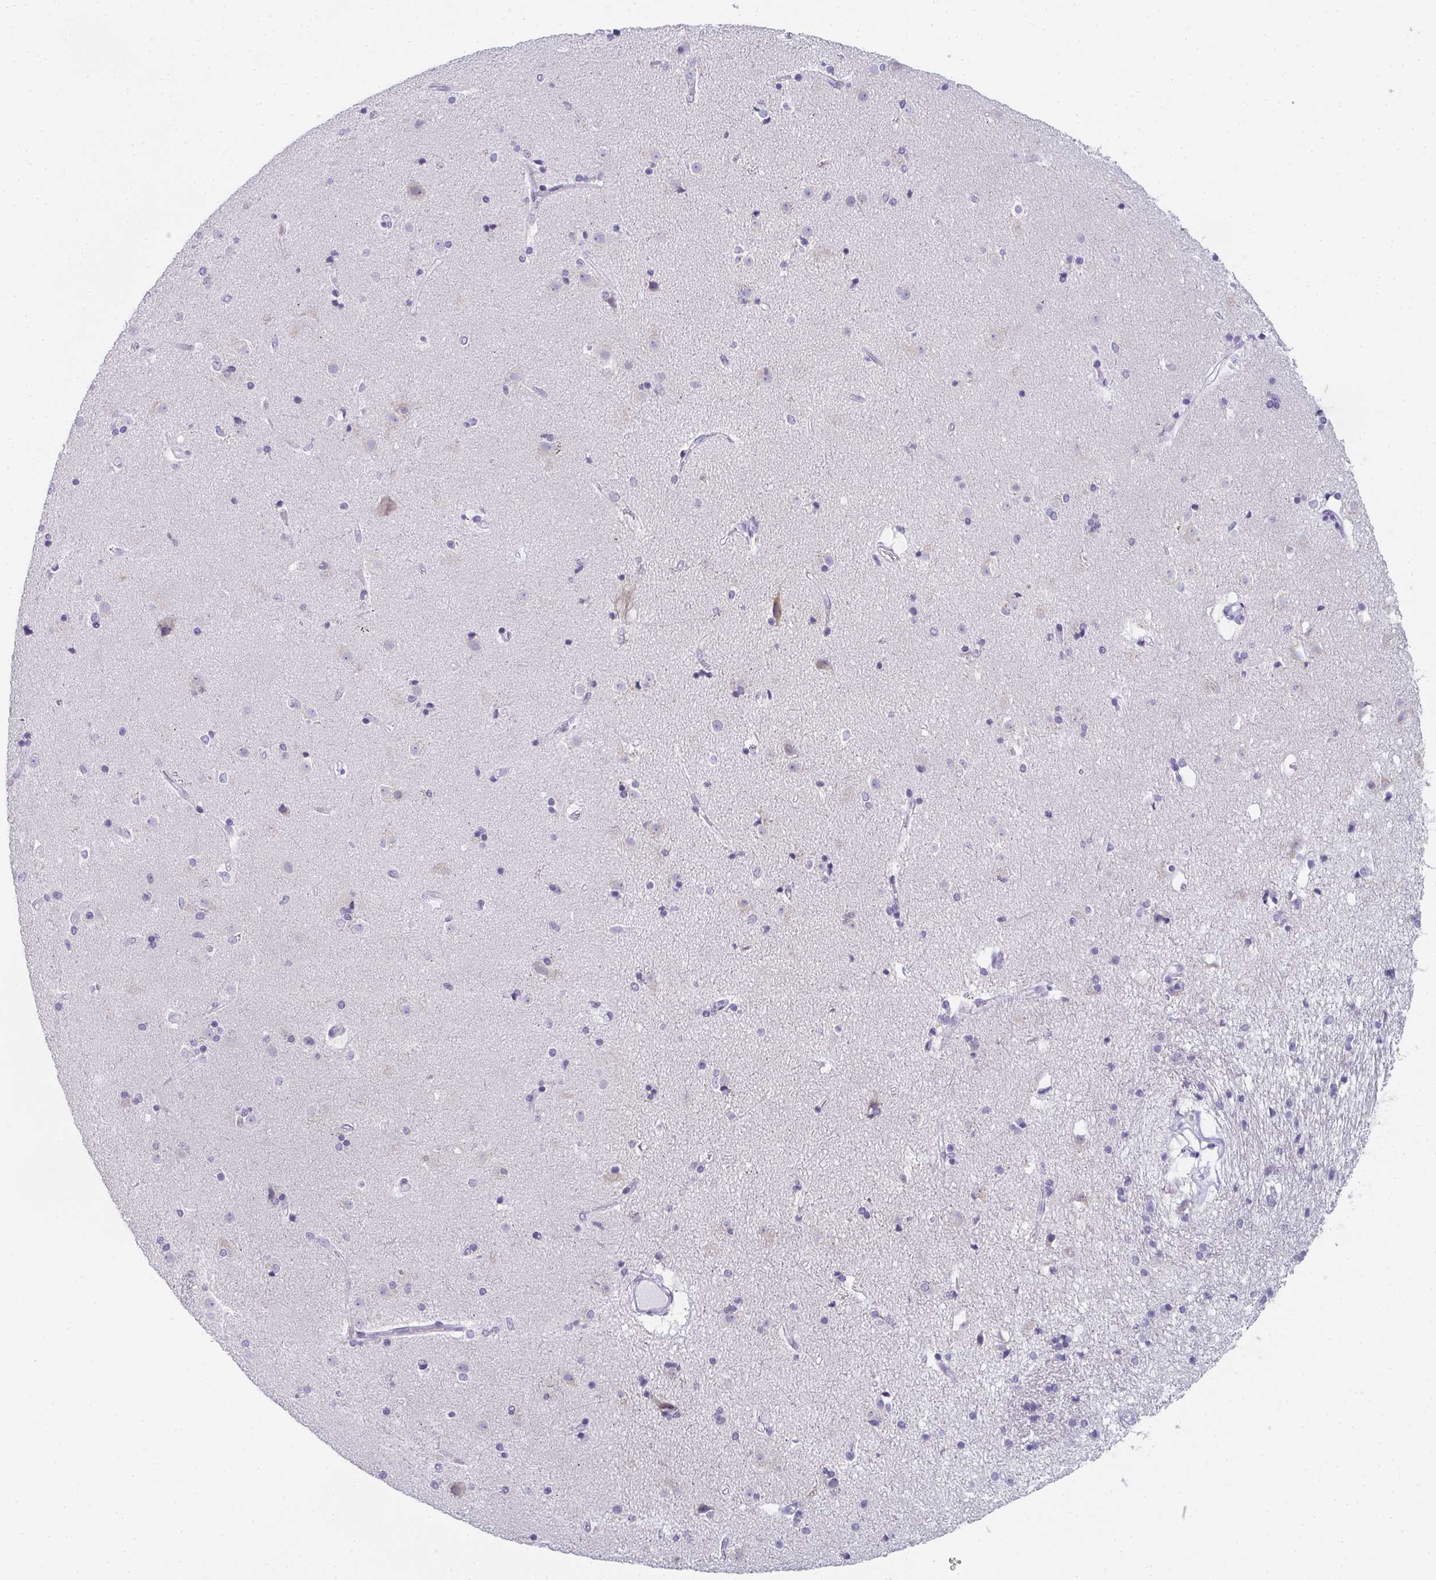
{"staining": {"intensity": "negative", "quantity": "none", "location": "none"}, "tissue": "caudate", "cell_type": "Glial cells", "image_type": "normal", "snomed": [{"axis": "morphology", "description": "Normal tissue, NOS"}, {"axis": "topography", "description": "Lateral ventricle wall"}], "caption": "The IHC histopathology image has no significant staining in glial cells of caudate.", "gene": "PYCR3", "patient": {"sex": "female", "age": 71}}